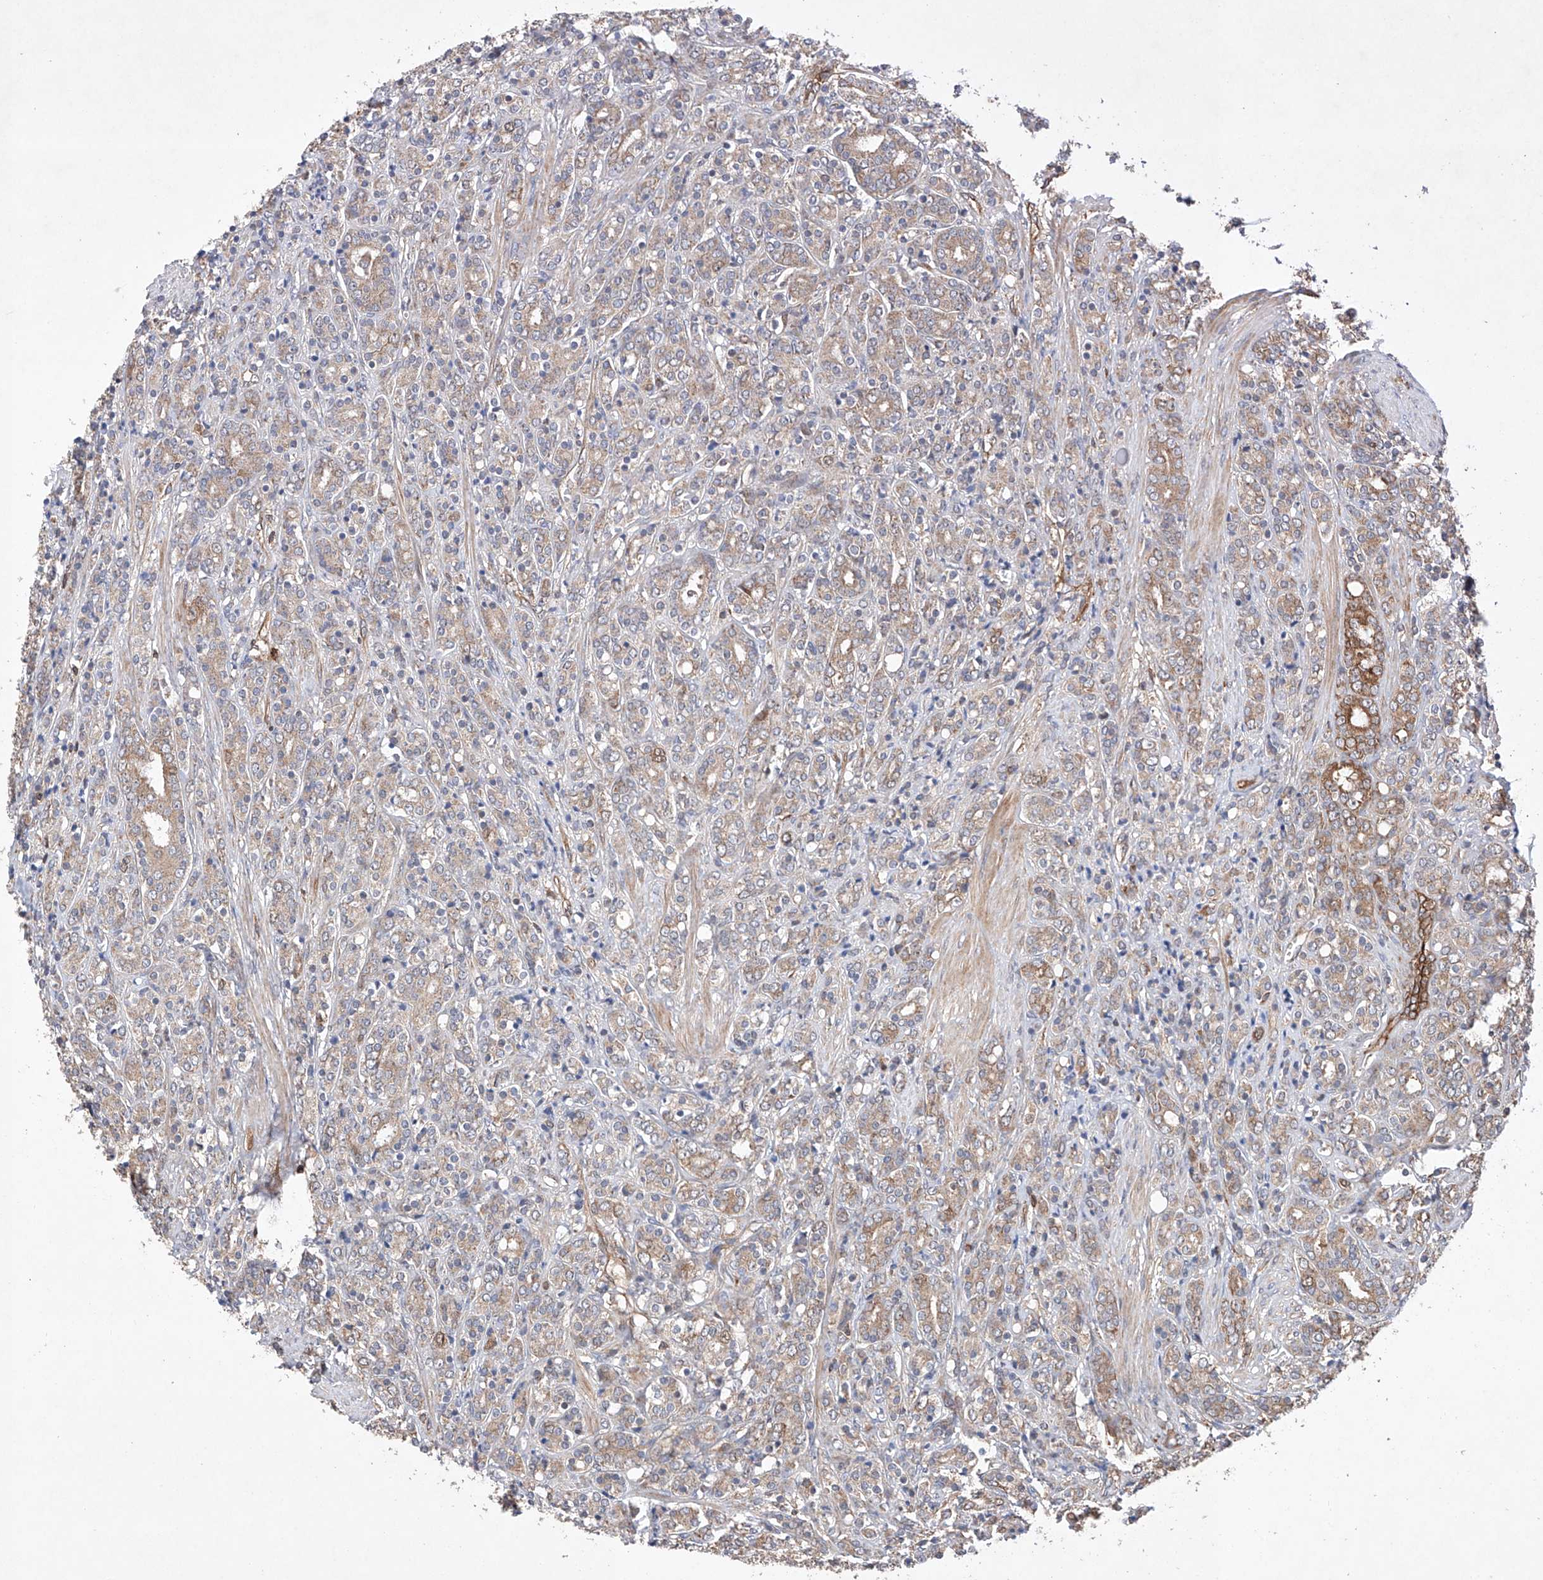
{"staining": {"intensity": "moderate", "quantity": ">75%", "location": "cytoplasmic/membranous"}, "tissue": "prostate cancer", "cell_type": "Tumor cells", "image_type": "cancer", "snomed": [{"axis": "morphology", "description": "Adenocarcinoma, High grade"}, {"axis": "topography", "description": "Prostate"}], "caption": "Protein analysis of prostate high-grade adenocarcinoma tissue exhibits moderate cytoplasmic/membranous expression in about >75% of tumor cells.", "gene": "TIMM23", "patient": {"sex": "male", "age": 62}}